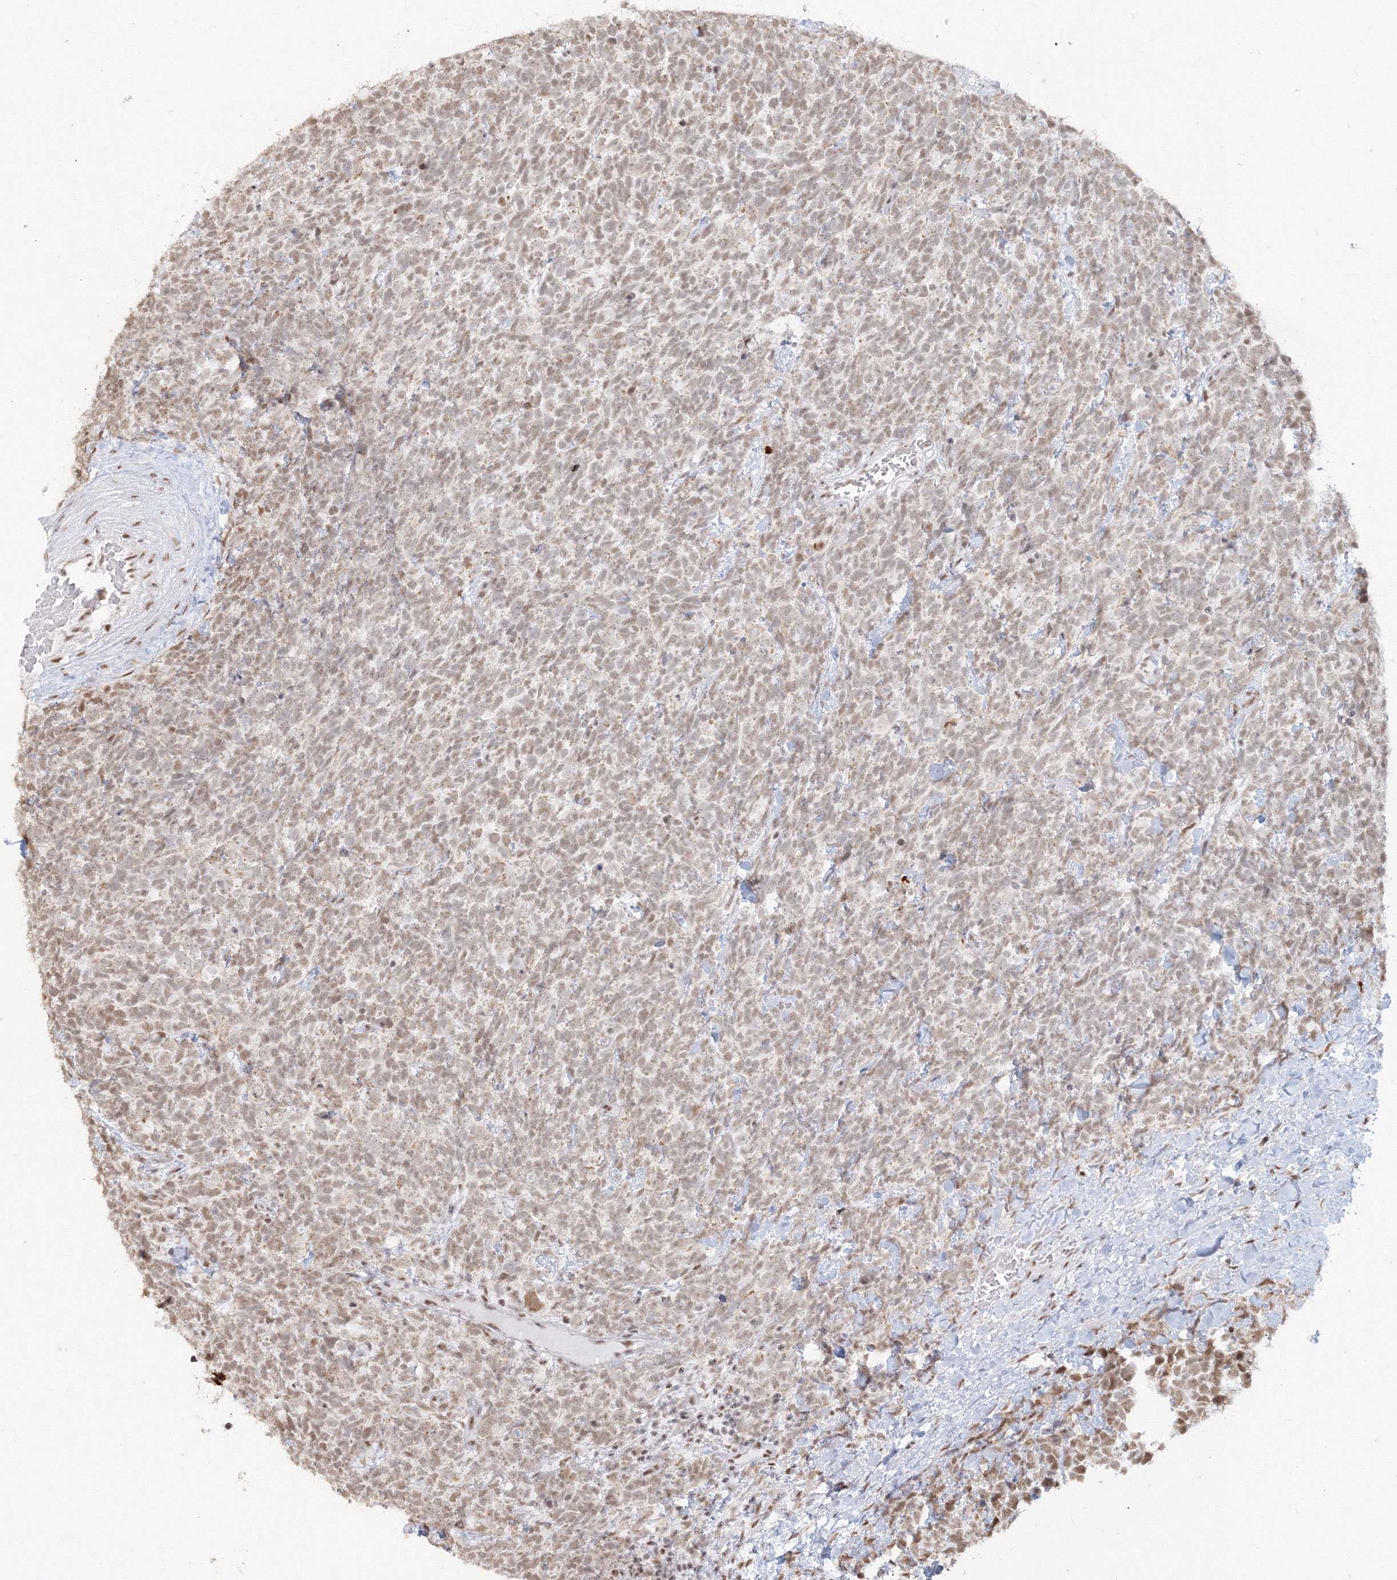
{"staining": {"intensity": "weak", "quantity": ">75%", "location": "nuclear"}, "tissue": "urothelial cancer", "cell_type": "Tumor cells", "image_type": "cancer", "snomed": [{"axis": "morphology", "description": "Urothelial carcinoma, High grade"}, {"axis": "topography", "description": "Urinary bladder"}], "caption": "A photomicrograph showing weak nuclear staining in about >75% of tumor cells in urothelial carcinoma (high-grade), as visualized by brown immunohistochemical staining.", "gene": "PPP4R2", "patient": {"sex": "female", "age": 82}}